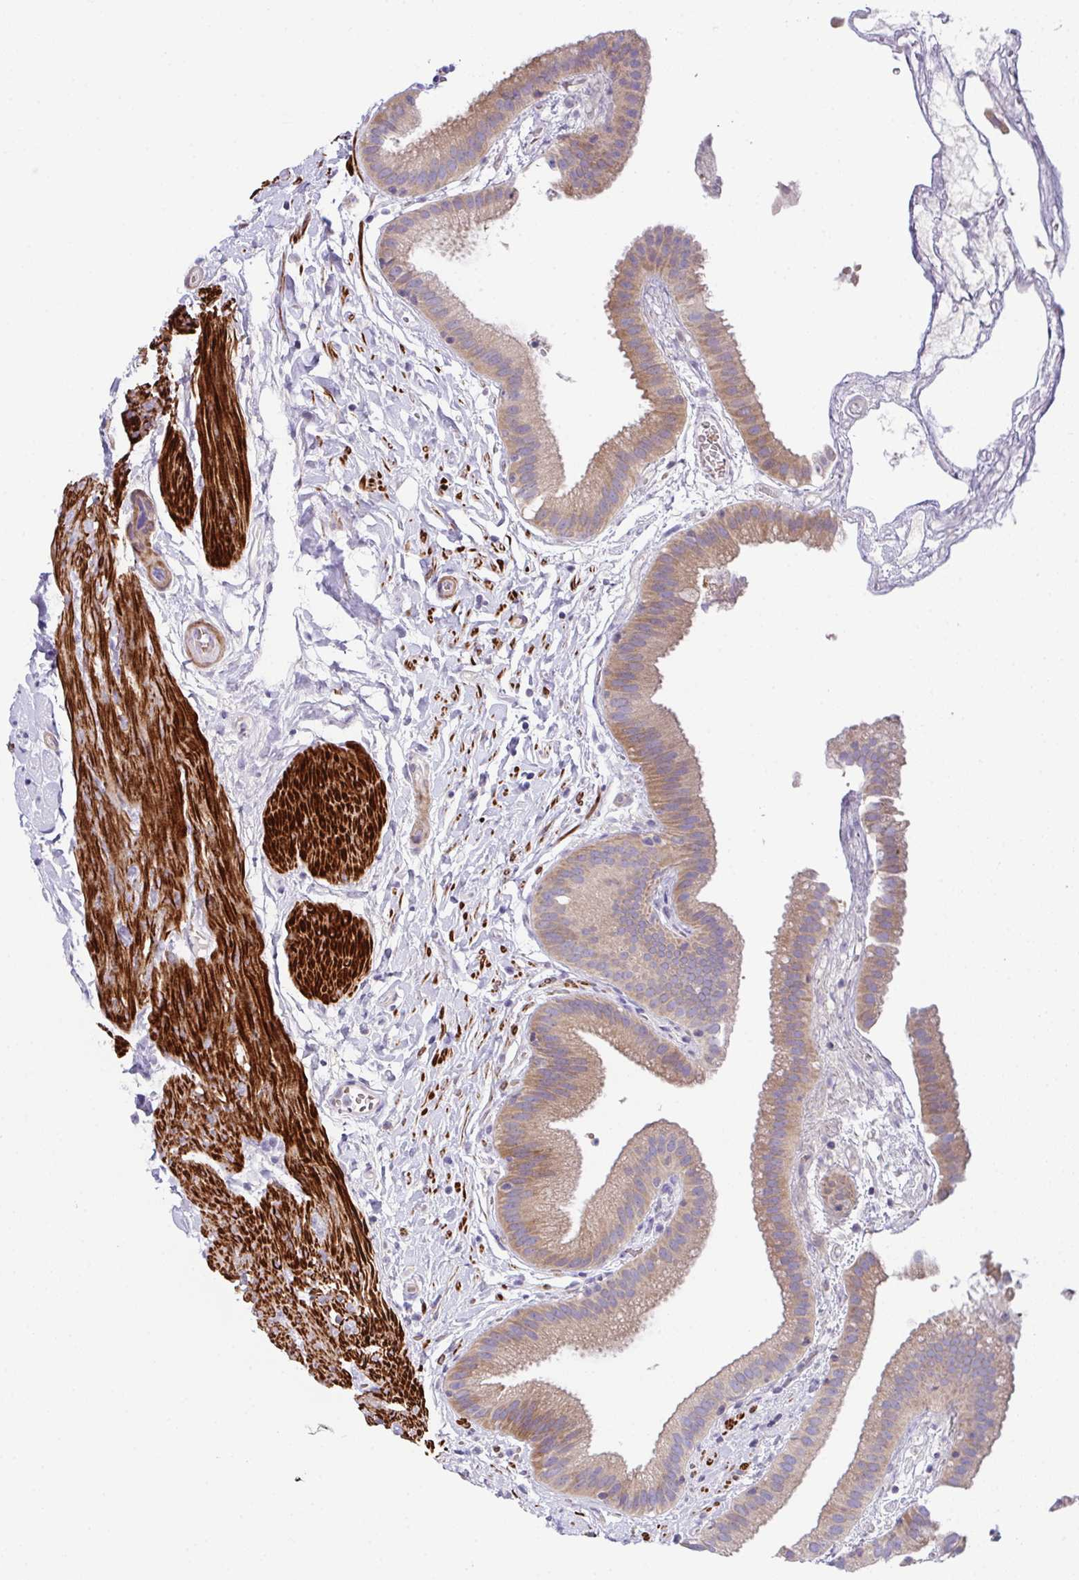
{"staining": {"intensity": "weak", "quantity": "25%-75%", "location": "cytoplasmic/membranous"}, "tissue": "gallbladder", "cell_type": "Glandular cells", "image_type": "normal", "snomed": [{"axis": "morphology", "description": "Normal tissue, NOS"}, {"axis": "topography", "description": "Gallbladder"}], "caption": "DAB immunohistochemical staining of normal gallbladder shows weak cytoplasmic/membranous protein expression in approximately 25%-75% of glandular cells. (Brightfield microscopy of DAB IHC at high magnification).", "gene": "CFAP97D1", "patient": {"sex": "female", "age": 63}}